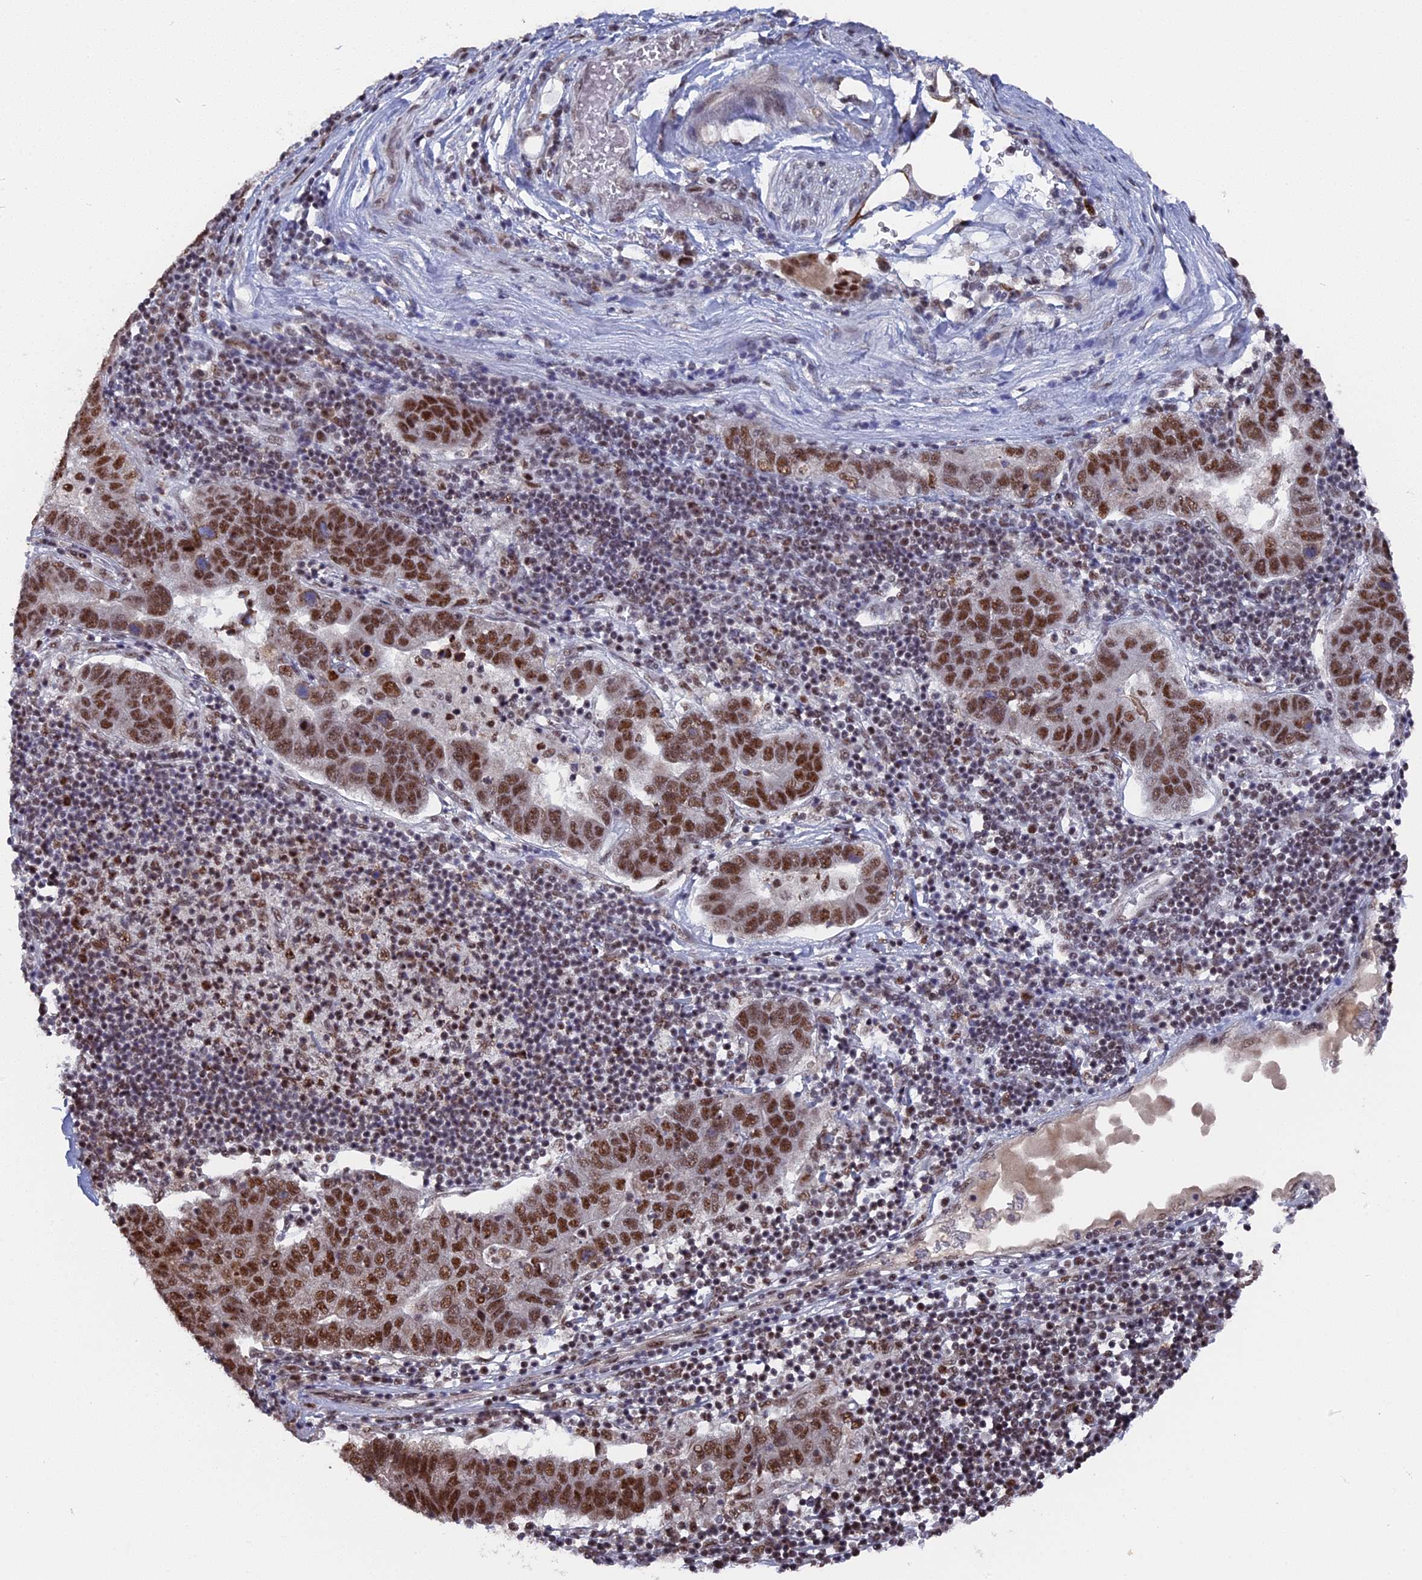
{"staining": {"intensity": "moderate", "quantity": ">75%", "location": "nuclear"}, "tissue": "pancreatic cancer", "cell_type": "Tumor cells", "image_type": "cancer", "snomed": [{"axis": "morphology", "description": "Adenocarcinoma, NOS"}, {"axis": "topography", "description": "Pancreas"}], "caption": "DAB immunohistochemical staining of adenocarcinoma (pancreatic) displays moderate nuclear protein staining in approximately >75% of tumor cells. (Brightfield microscopy of DAB IHC at high magnification).", "gene": "SF3A2", "patient": {"sex": "female", "age": 61}}